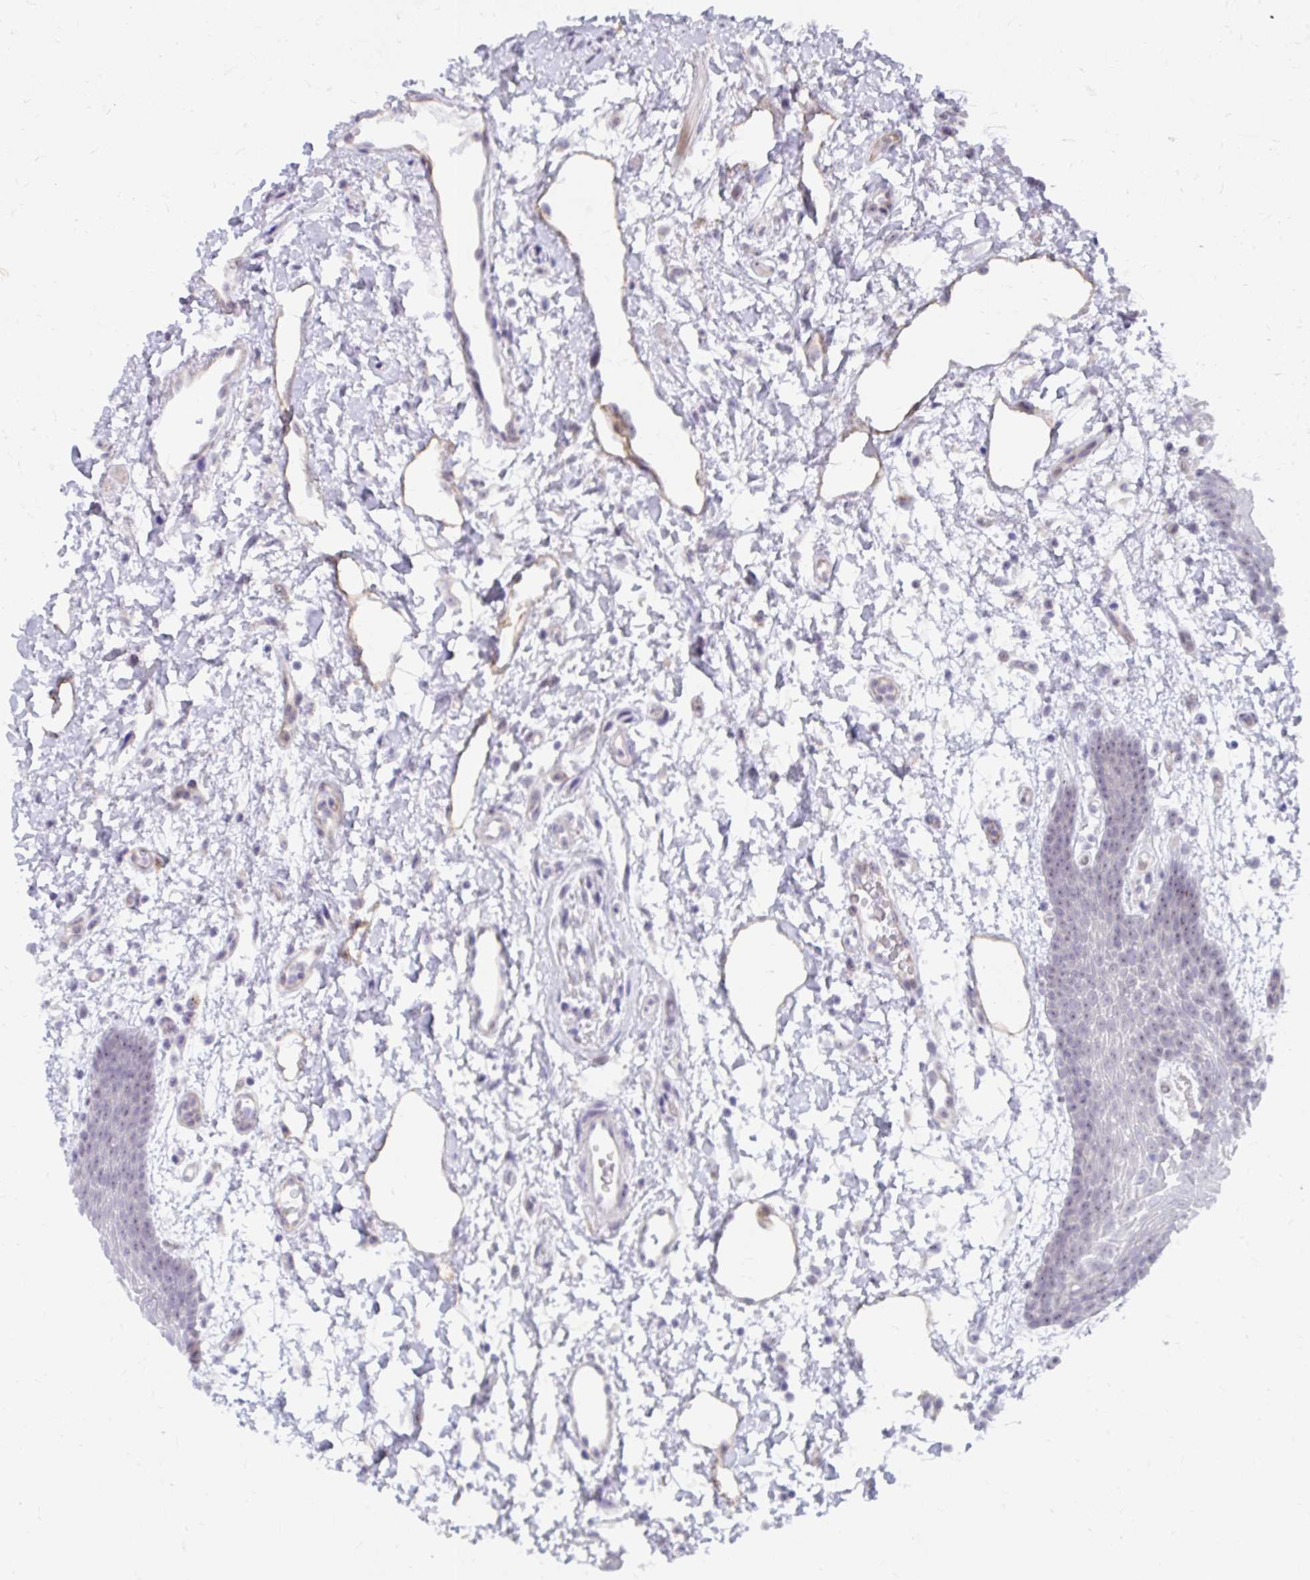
{"staining": {"intensity": "weak", "quantity": "<25%", "location": "nuclear"}, "tissue": "oral mucosa", "cell_type": "Squamous epithelial cells", "image_type": "normal", "snomed": [{"axis": "morphology", "description": "Normal tissue, NOS"}, {"axis": "topography", "description": "Oral tissue"}], "caption": "A histopathology image of human oral mucosa is negative for staining in squamous epithelial cells.", "gene": "MUS81", "patient": {"sex": "female", "age": 59}}